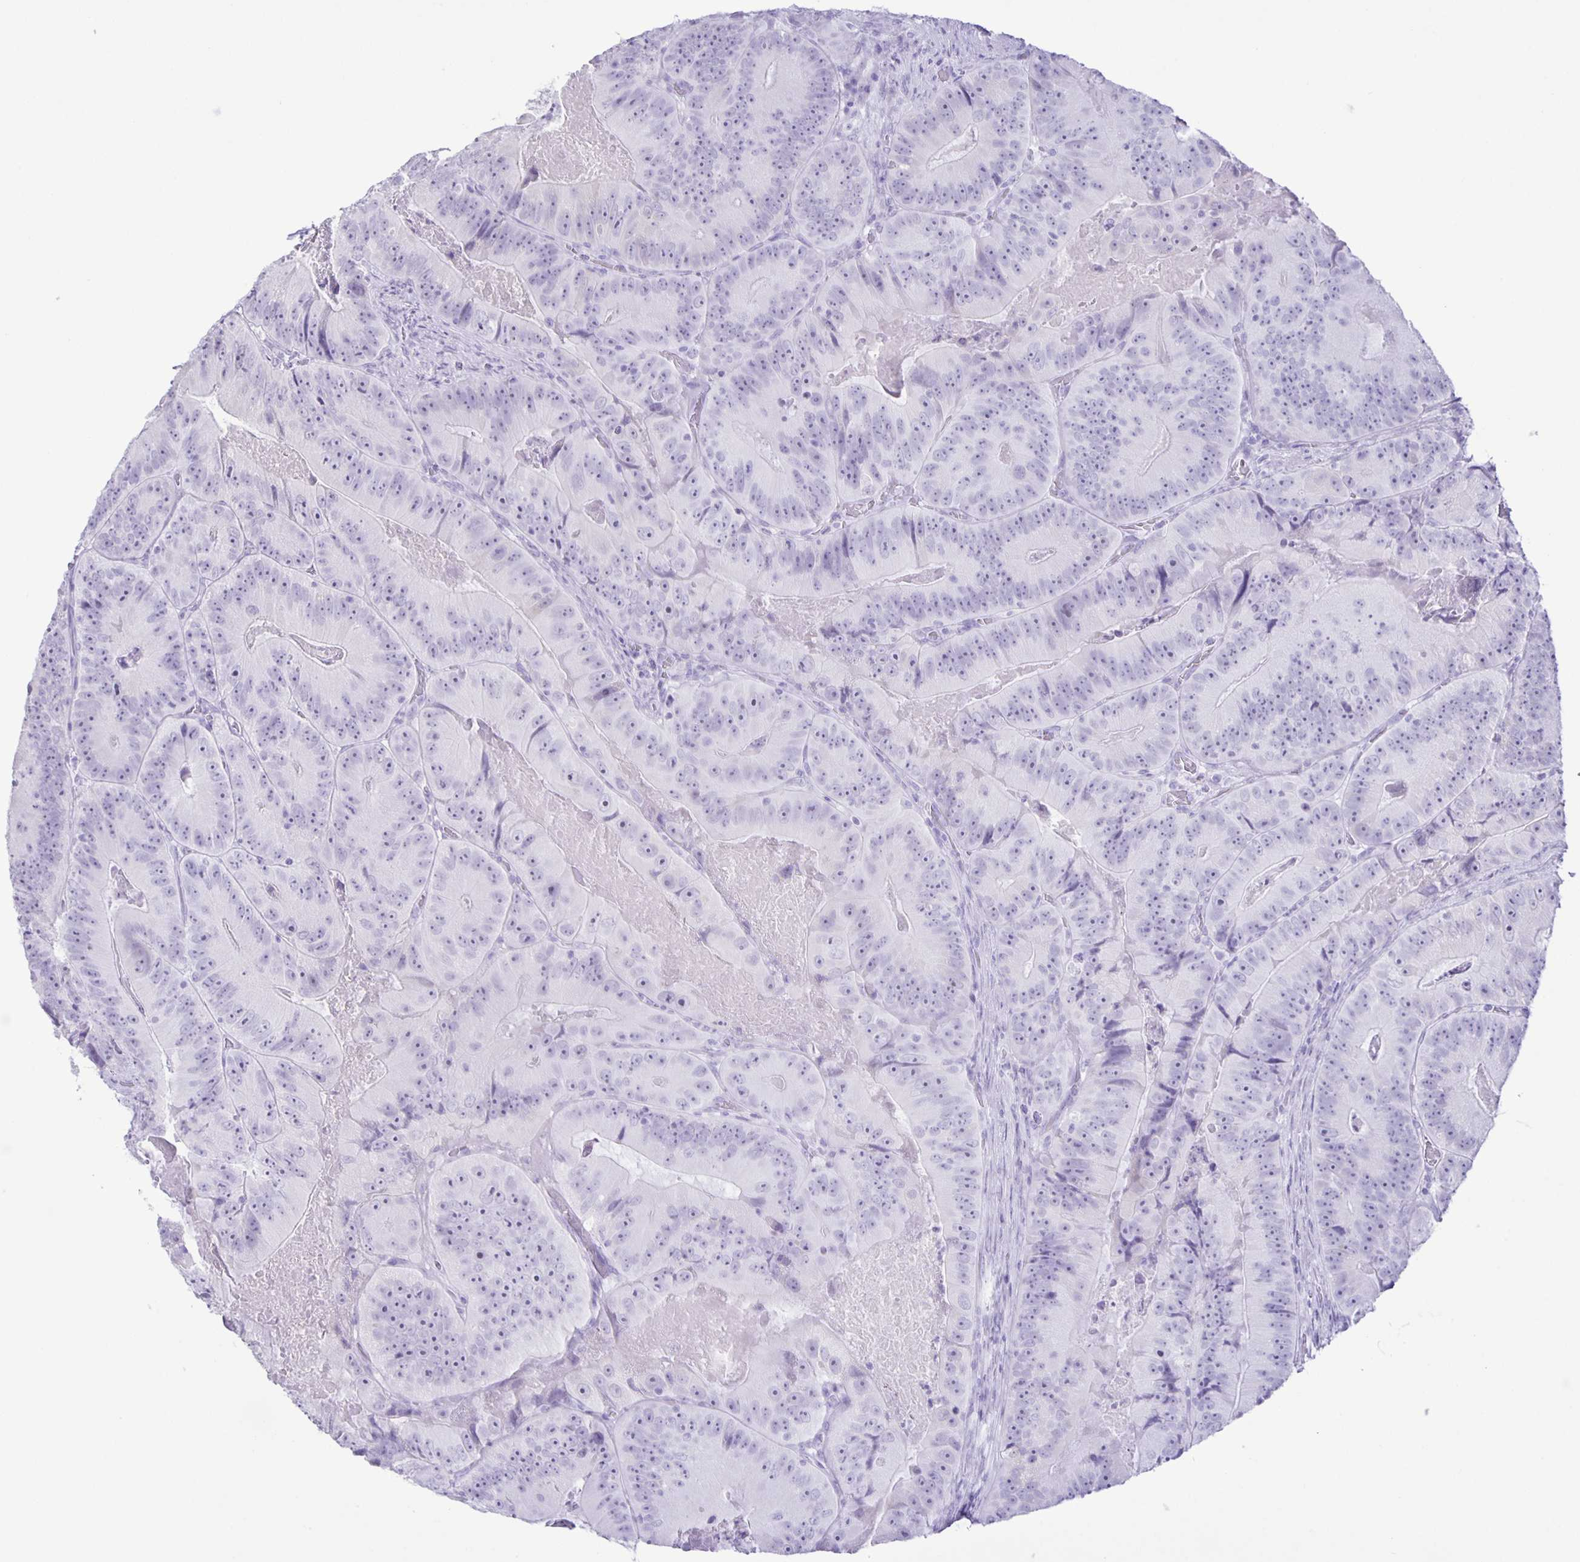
{"staining": {"intensity": "negative", "quantity": "none", "location": "none"}, "tissue": "colorectal cancer", "cell_type": "Tumor cells", "image_type": "cancer", "snomed": [{"axis": "morphology", "description": "Adenocarcinoma, NOS"}, {"axis": "topography", "description": "Colon"}], "caption": "High power microscopy micrograph of an immunohistochemistry (IHC) histopathology image of colorectal adenocarcinoma, revealing no significant staining in tumor cells.", "gene": "EZHIP", "patient": {"sex": "female", "age": 86}}